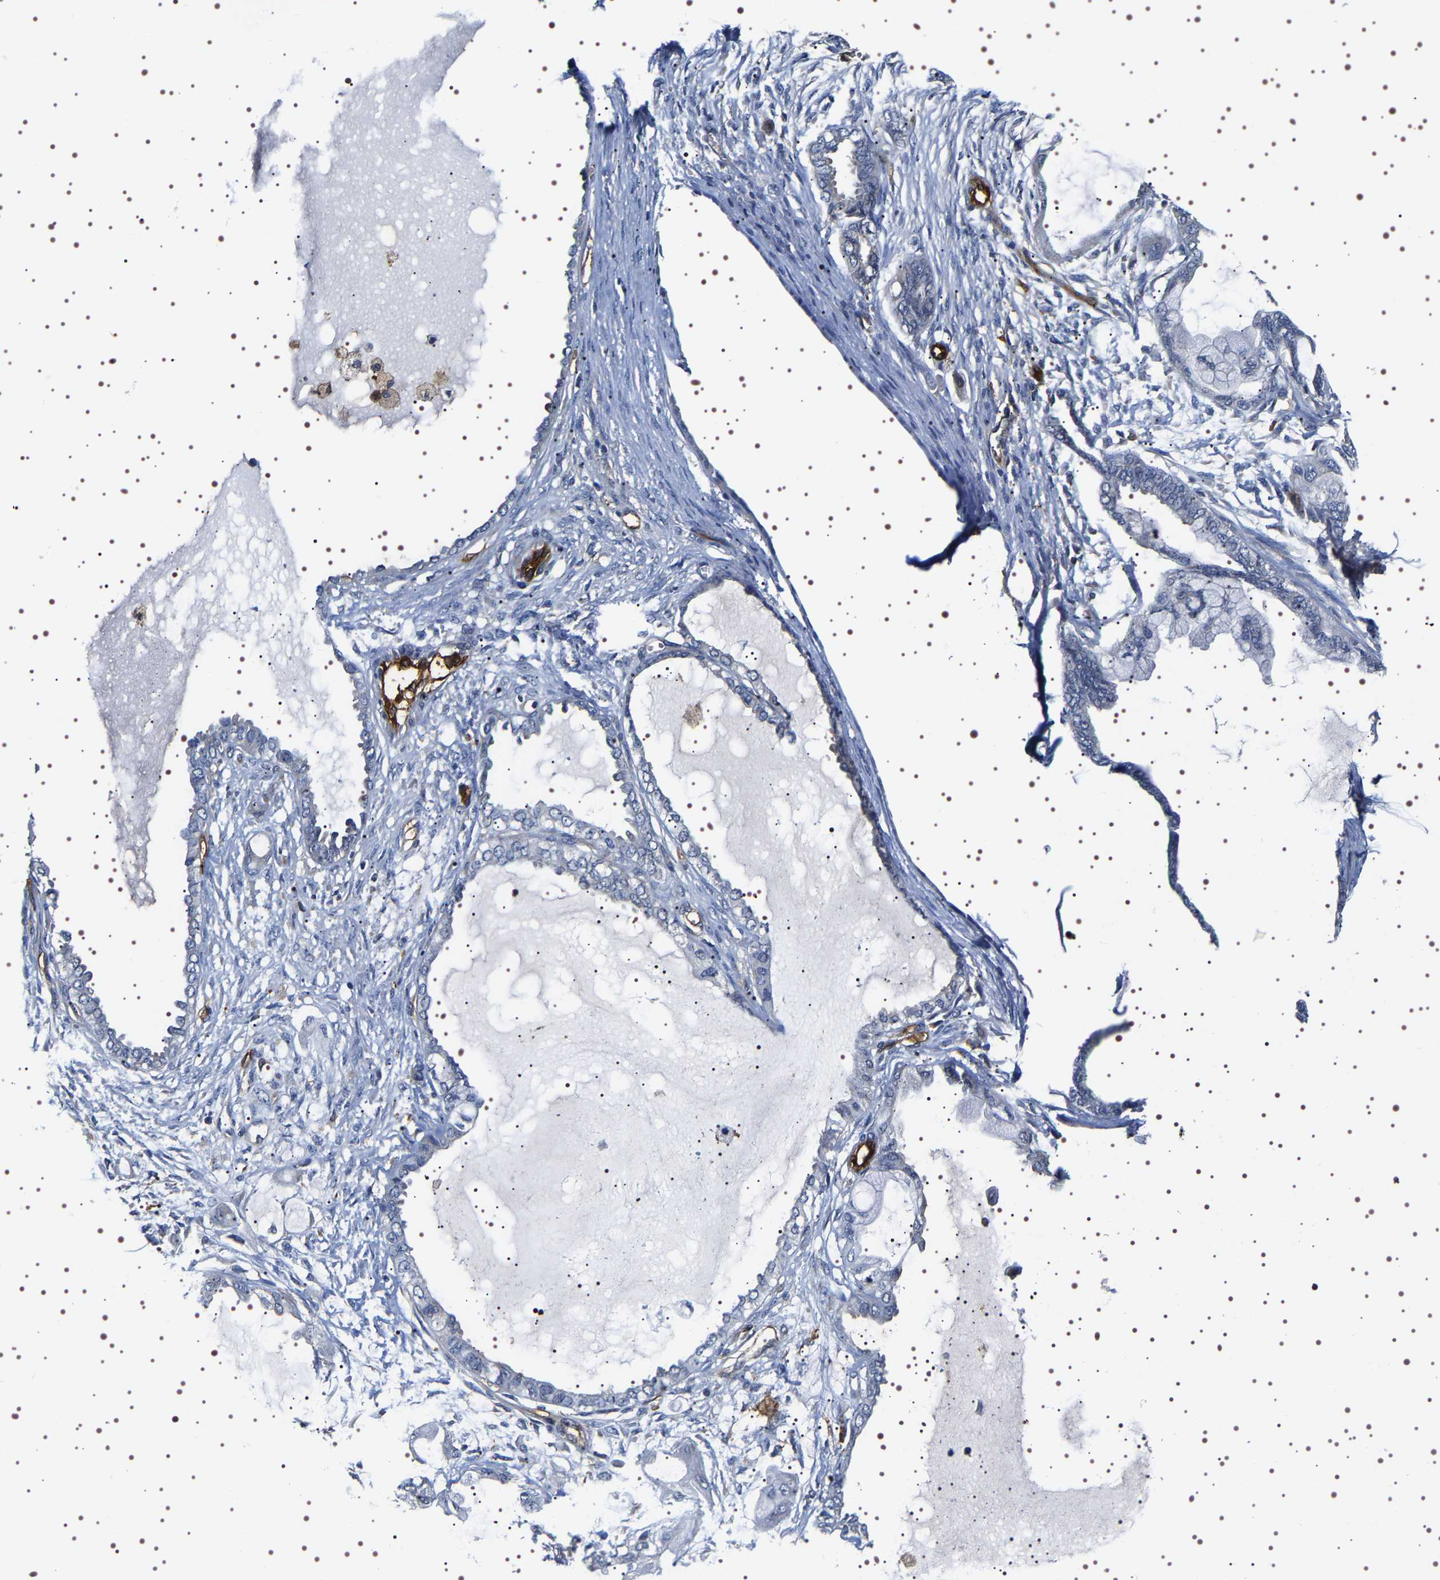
{"staining": {"intensity": "negative", "quantity": "none", "location": "none"}, "tissue": "ovarian cancer", "cell_type": "Tumor cells", "image_type": "cancer", "snomed": [{"axis": "morphology", "description": "Carcinoma, NOS"}, {"axis": "morphology", "description": "Carcinoma, endometroid"}, {"axis": "topography", "description": "Ovary"}], "caption": "The image shows no staining of tumor cells in ovarian cancer.", "gene": "ALPL", "patient": {"sex": "female", "age": 50}}